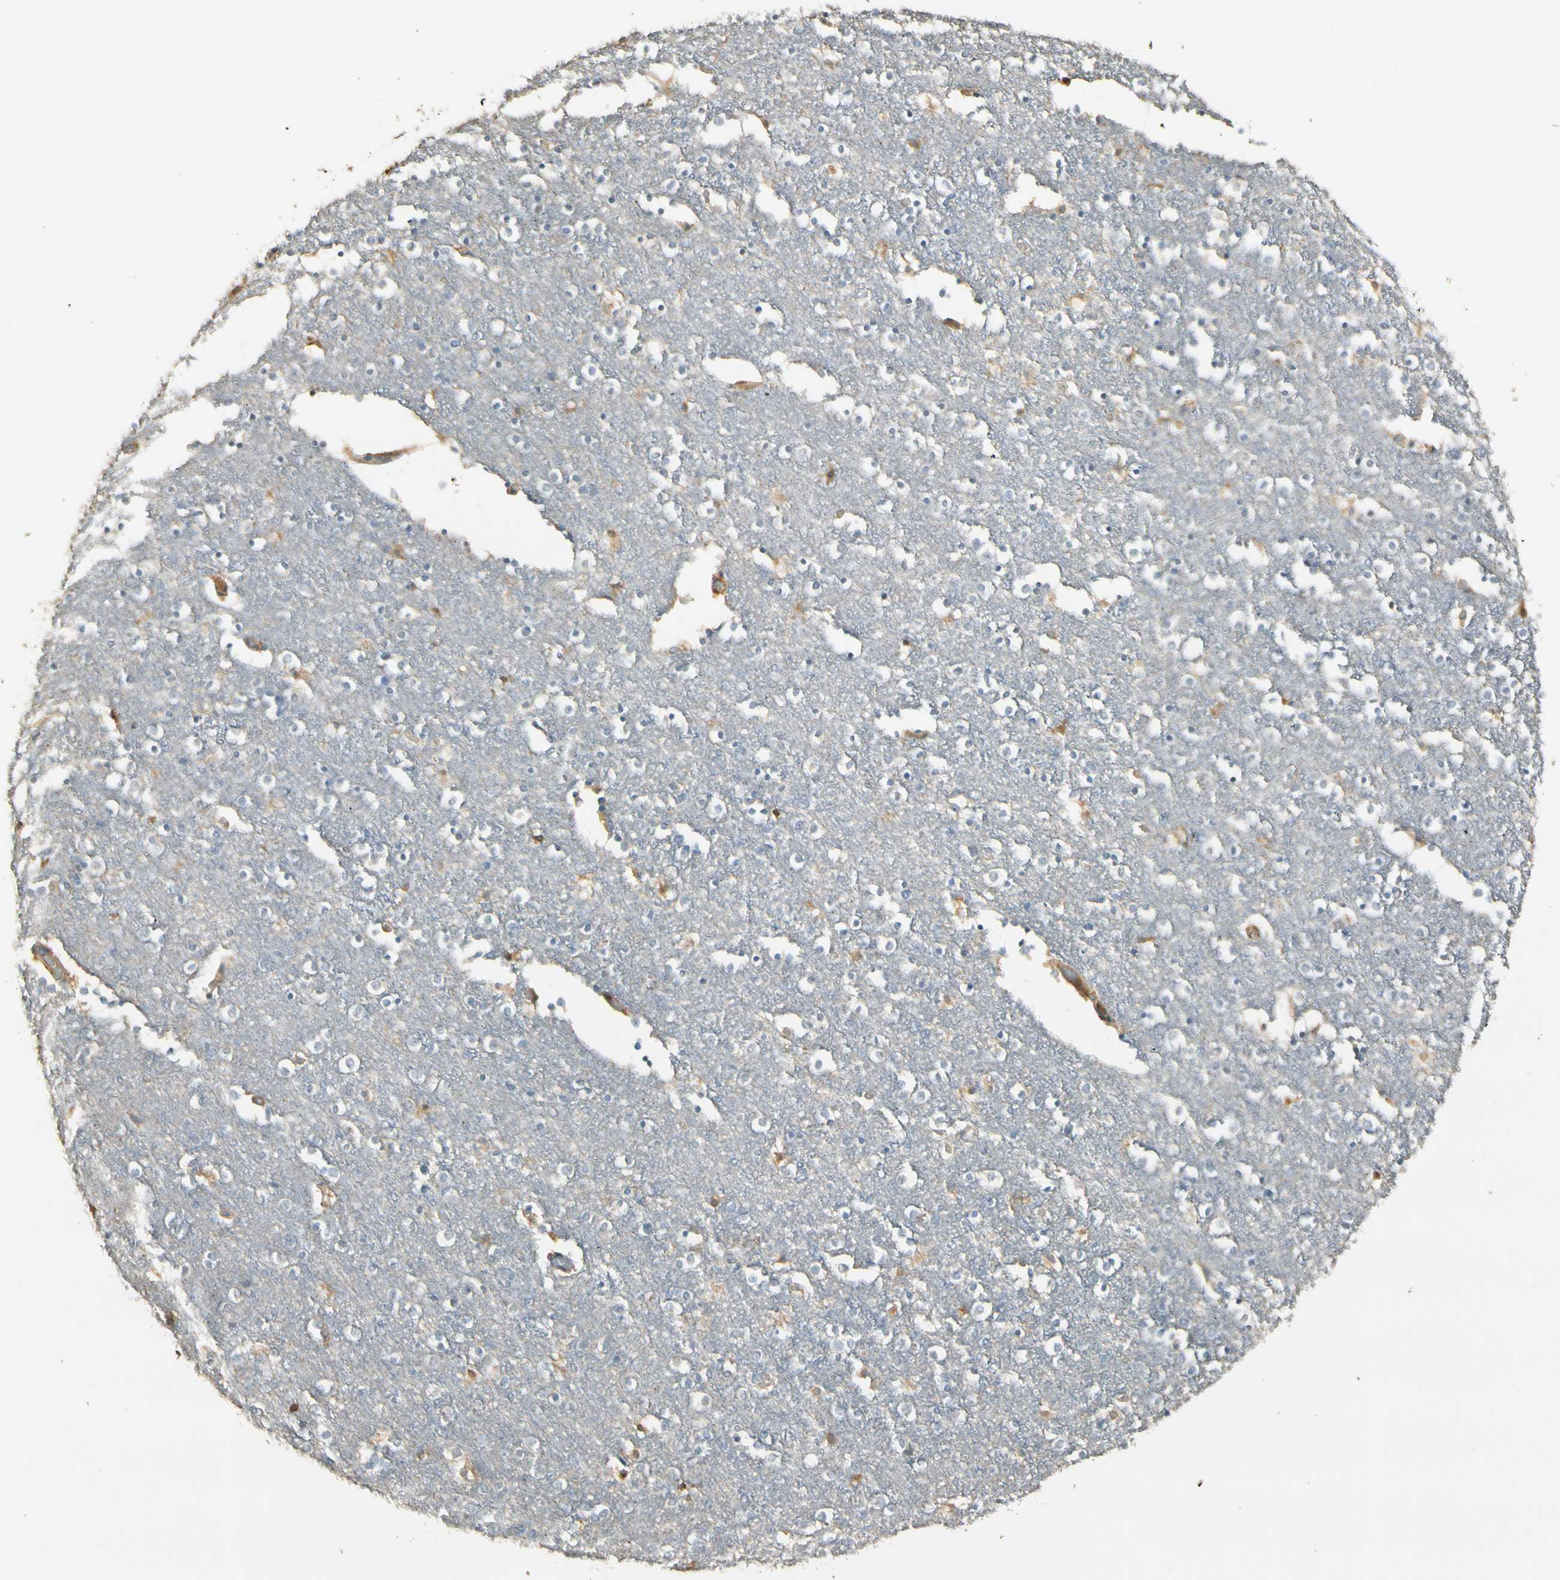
{"staining": {"intensity": "moderate", "quantity": "<25%", "location": "cytoplasmic/membranous"}, "tissue": "caudate", "cell_type": "Glial cells", "image_type": "normal", "snomed": [{"axis": "morphology", "description": "Normal tissue, NOS"}, {"axis": "topography", "description": "Lateral ventricle wall"}], "caption": "Moderate cytoplasmic/membranous protein staining is seen in about <25% of glial cells in caudate.", "gene": "PLXNA1", "patient": {"sex": "female", "age": 54}}